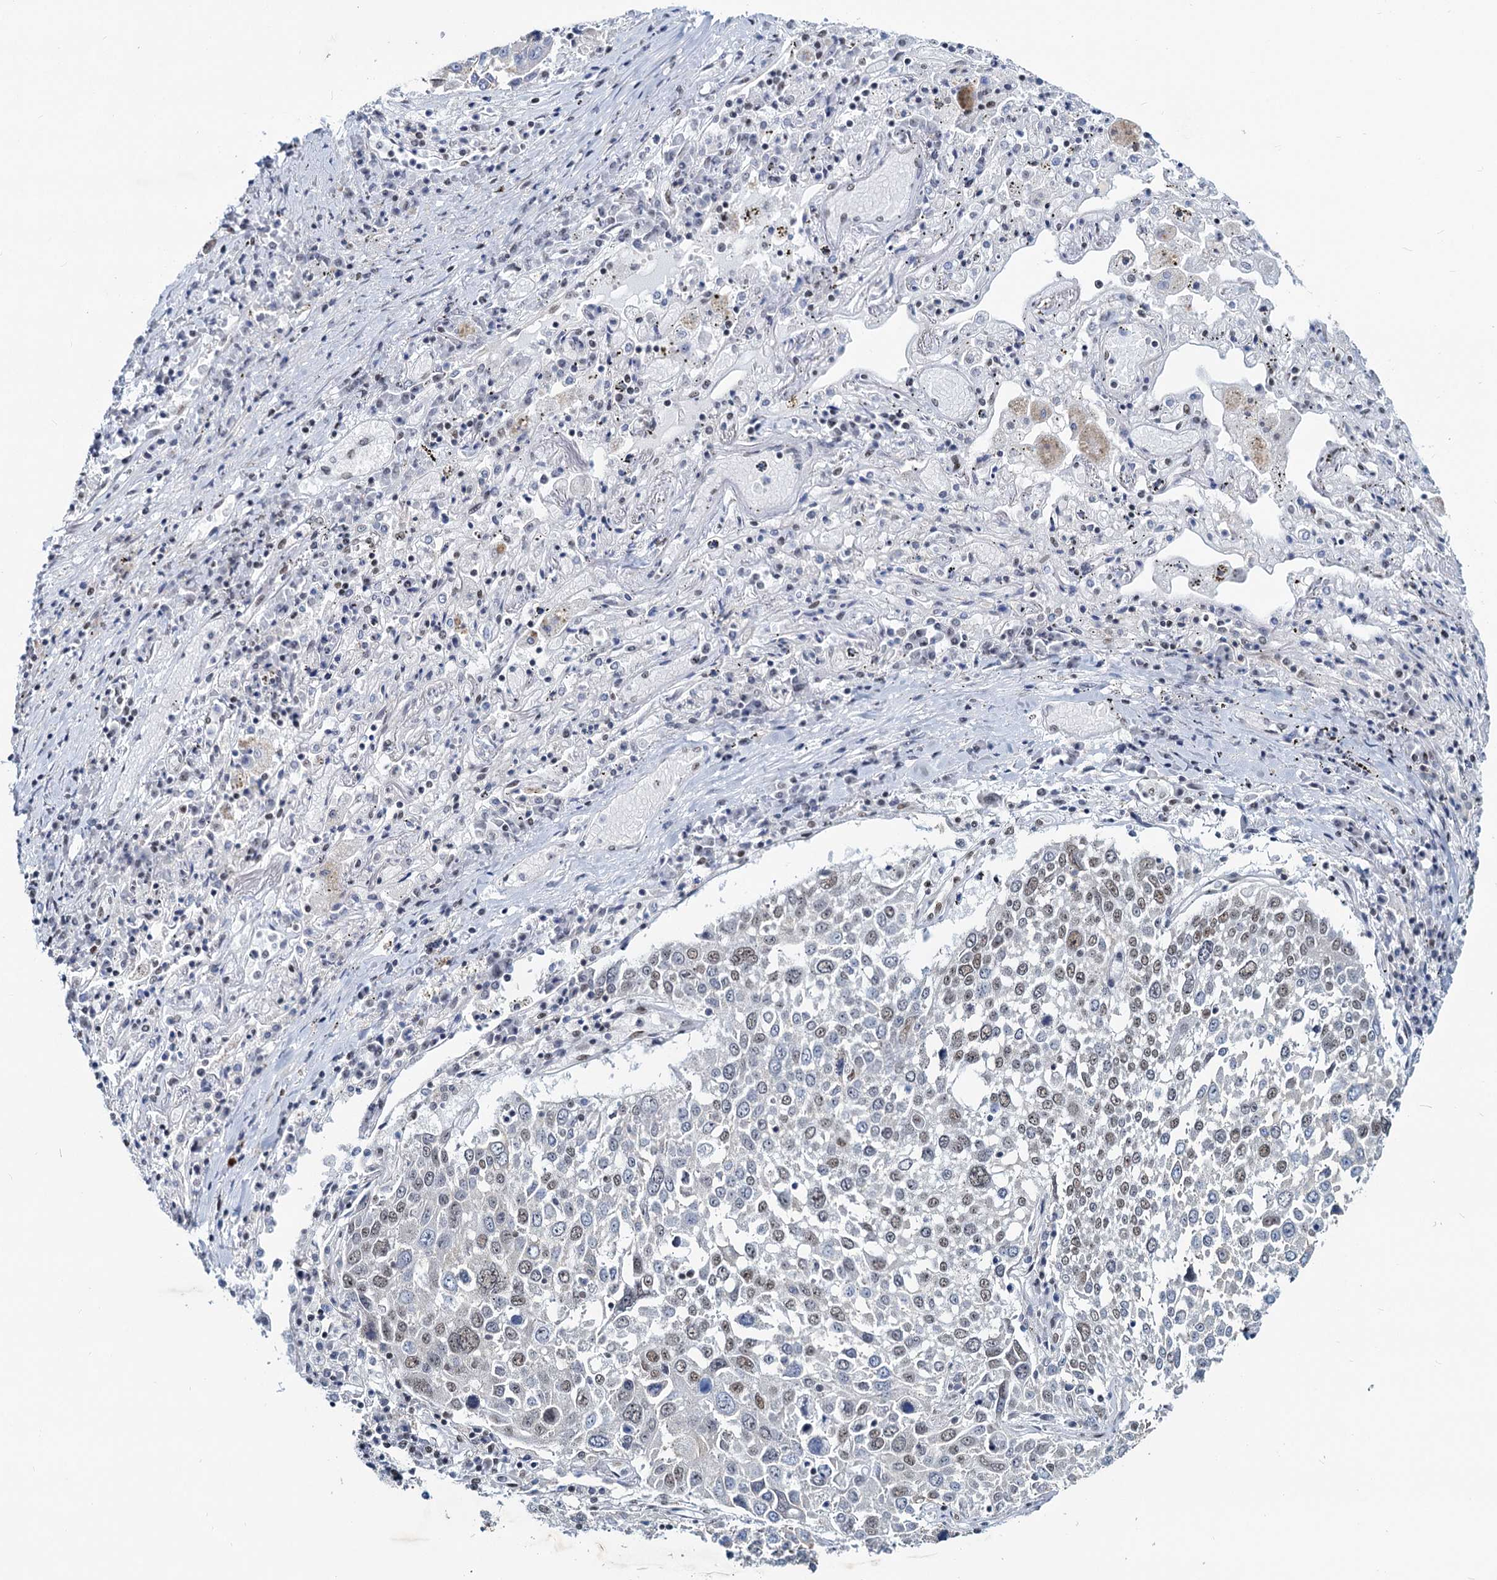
{"staining": {"intensity": "weak", "quantity": "25%-75%", "location": "nuclear"}, "tissue": "lung cancer", "cell_type": "Tumor cells", "image_type": "cancer", "snomed": [{"axis": "morphology", "description": "Squamous cell carcinoma, NOS"}, {"axis": "topography", "description": "Lung"}], "caption": "This is an image of immunohistochemistry staining of lung squamous cell carcinoma, which shows weak expression in the nuclear of tumor cells.", "gene": "METTL14", "patient": {"sex": "male", "age": 65}}